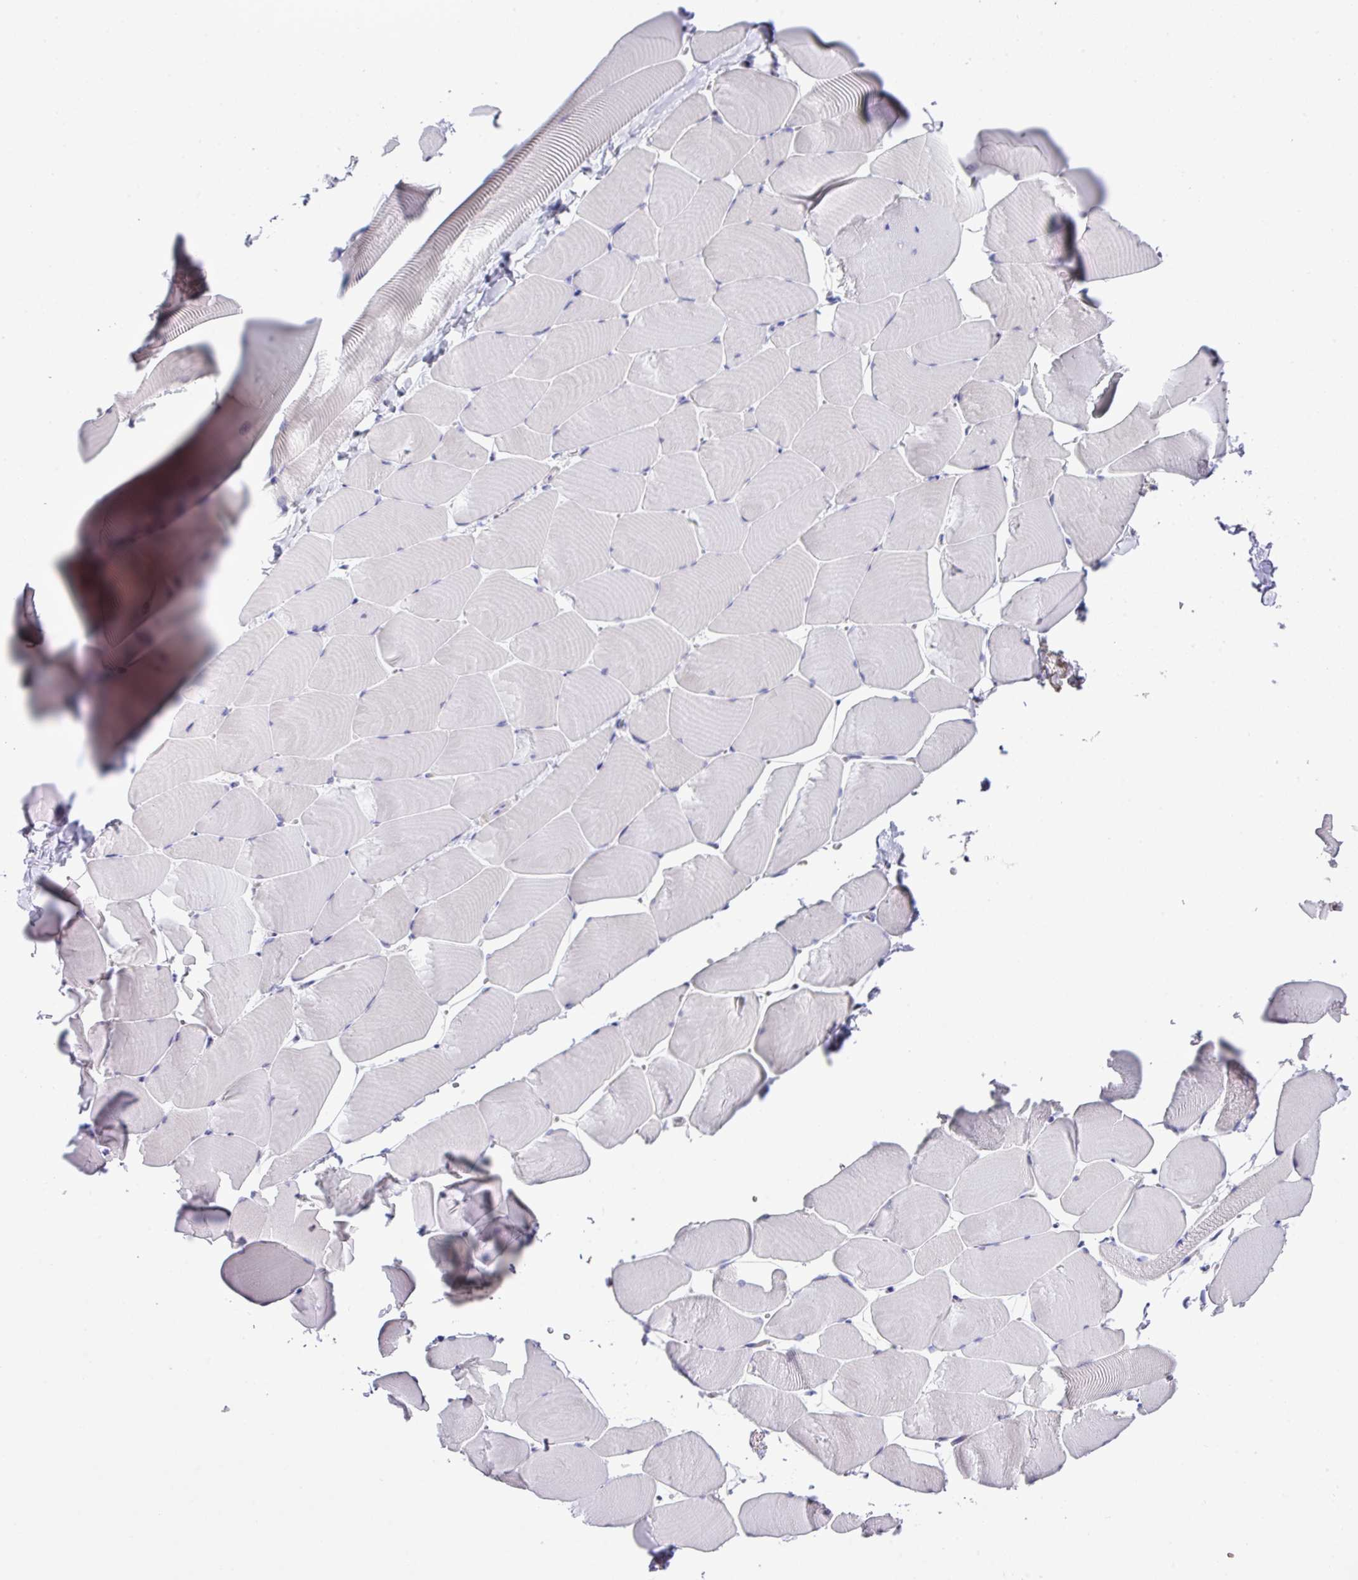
{"staining": {"intensity": "negative", "quantity": "none", "location": "none"}, "tissue": "skeletal muscle", "cell_type": "Myocytes", "image_type": "normal", "snomed": [{"axis": "morphology", "description": "Normal tissue, NOS"}, {"axis": "topography", "description": "Skeletal muscle"}], "caption": "An image of skeletal muscle stained for a protein displays no brown staining in myocytes. (Stains: DAB (3,3'-diaminobenzidine) IHC with hematoxylin counter stain, Microscopy: brightfield microscopy at high magnification).", "gene": "DNAL1", "patient": {"sex": "male", "age": 25}}